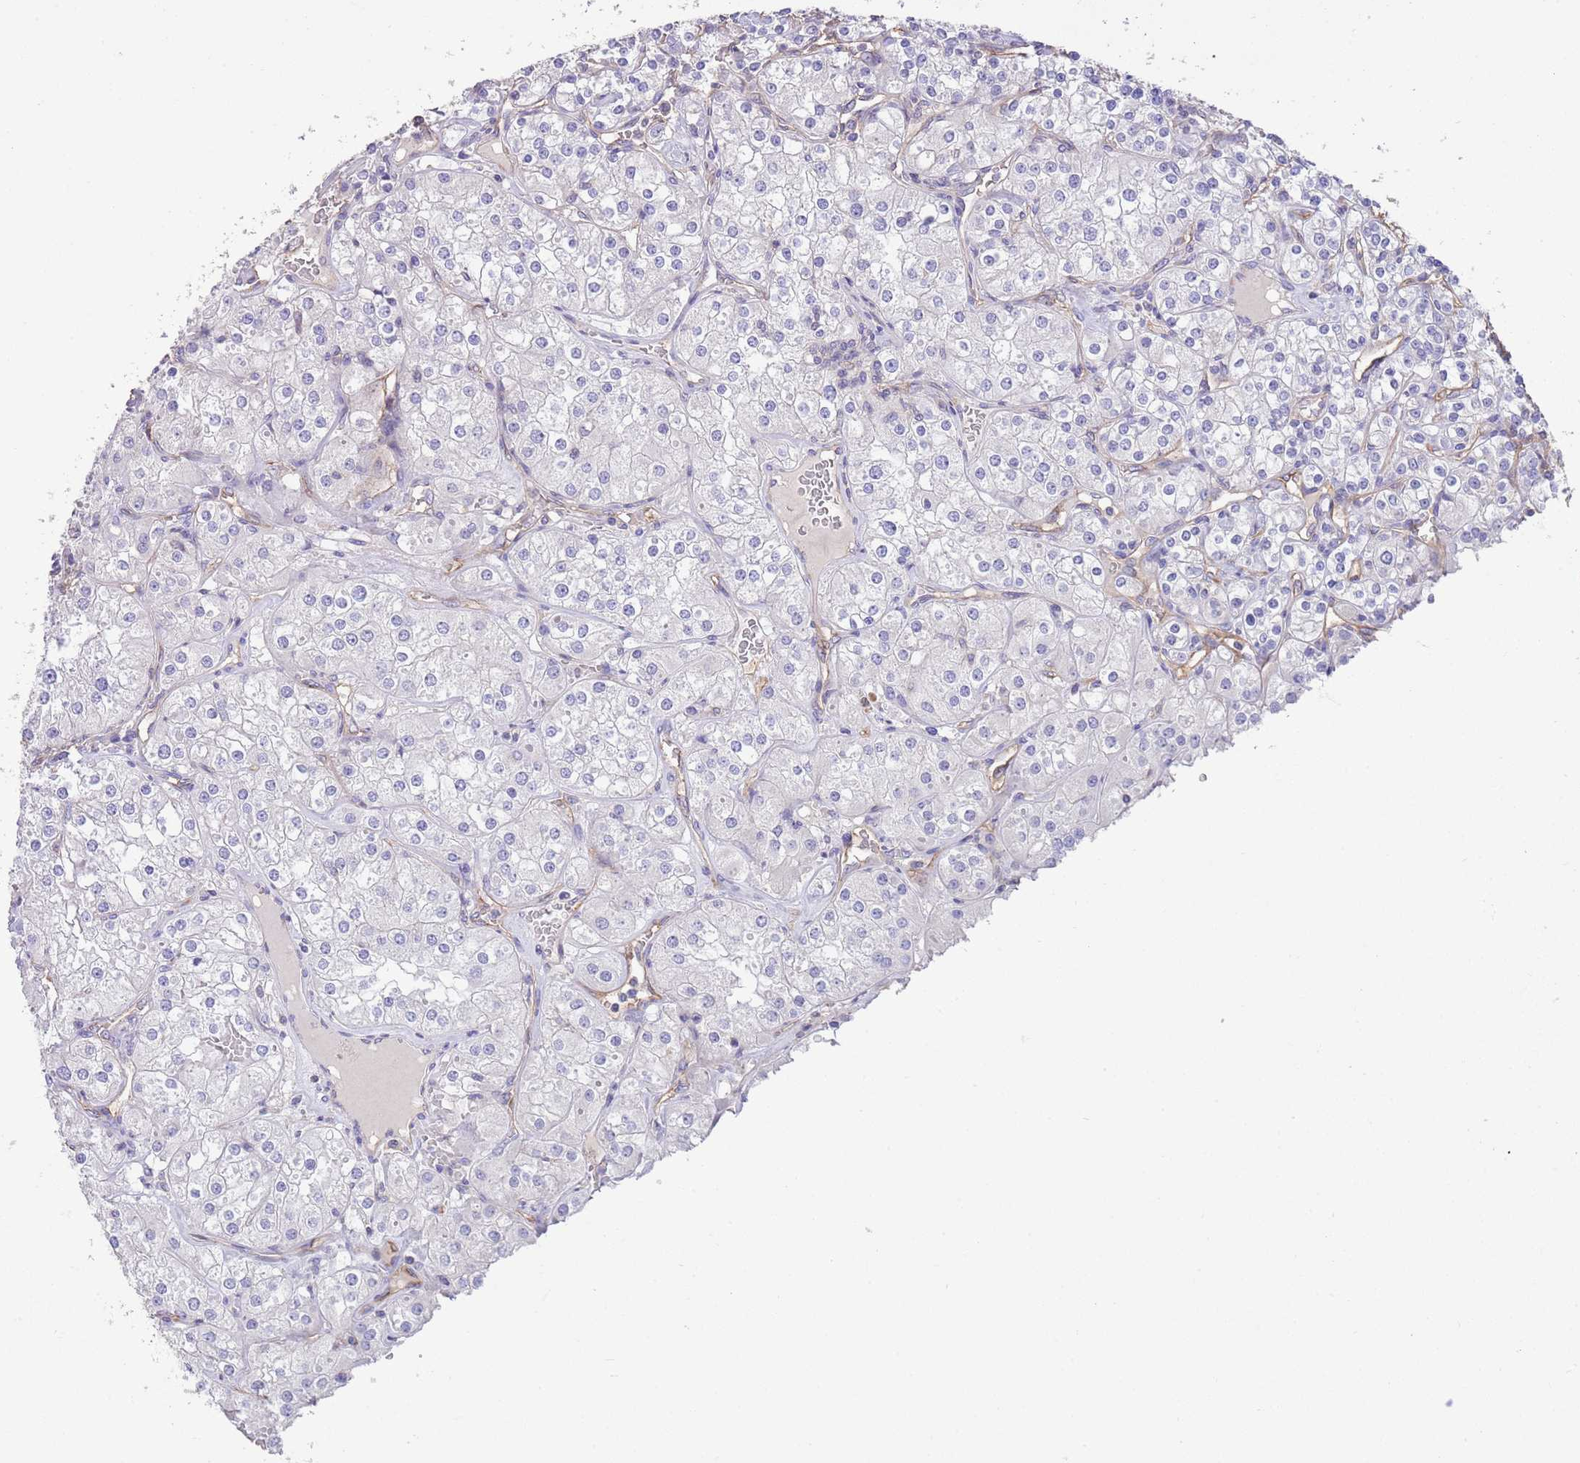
{"staining": {"intensity": "negative", "quantity": "none", "location": "none"}, "tissue": "renal cancer", "cell_type": "Tumor cells", "image_type": "cancer", "snomed": [{"axis": "morphology", "description": "Adenocarcinoma, NOS"}, {"axis": "topography", "description": "Kidney"}], "caption": "Immunohistochemistry (IHC) photomicrograph of adenocarcinoma (renal) stained for a protein (brown), which shows no expression in tumor cells.", "gene": "SFTPA1", "patient": {"sex": "male", "age": 77}}